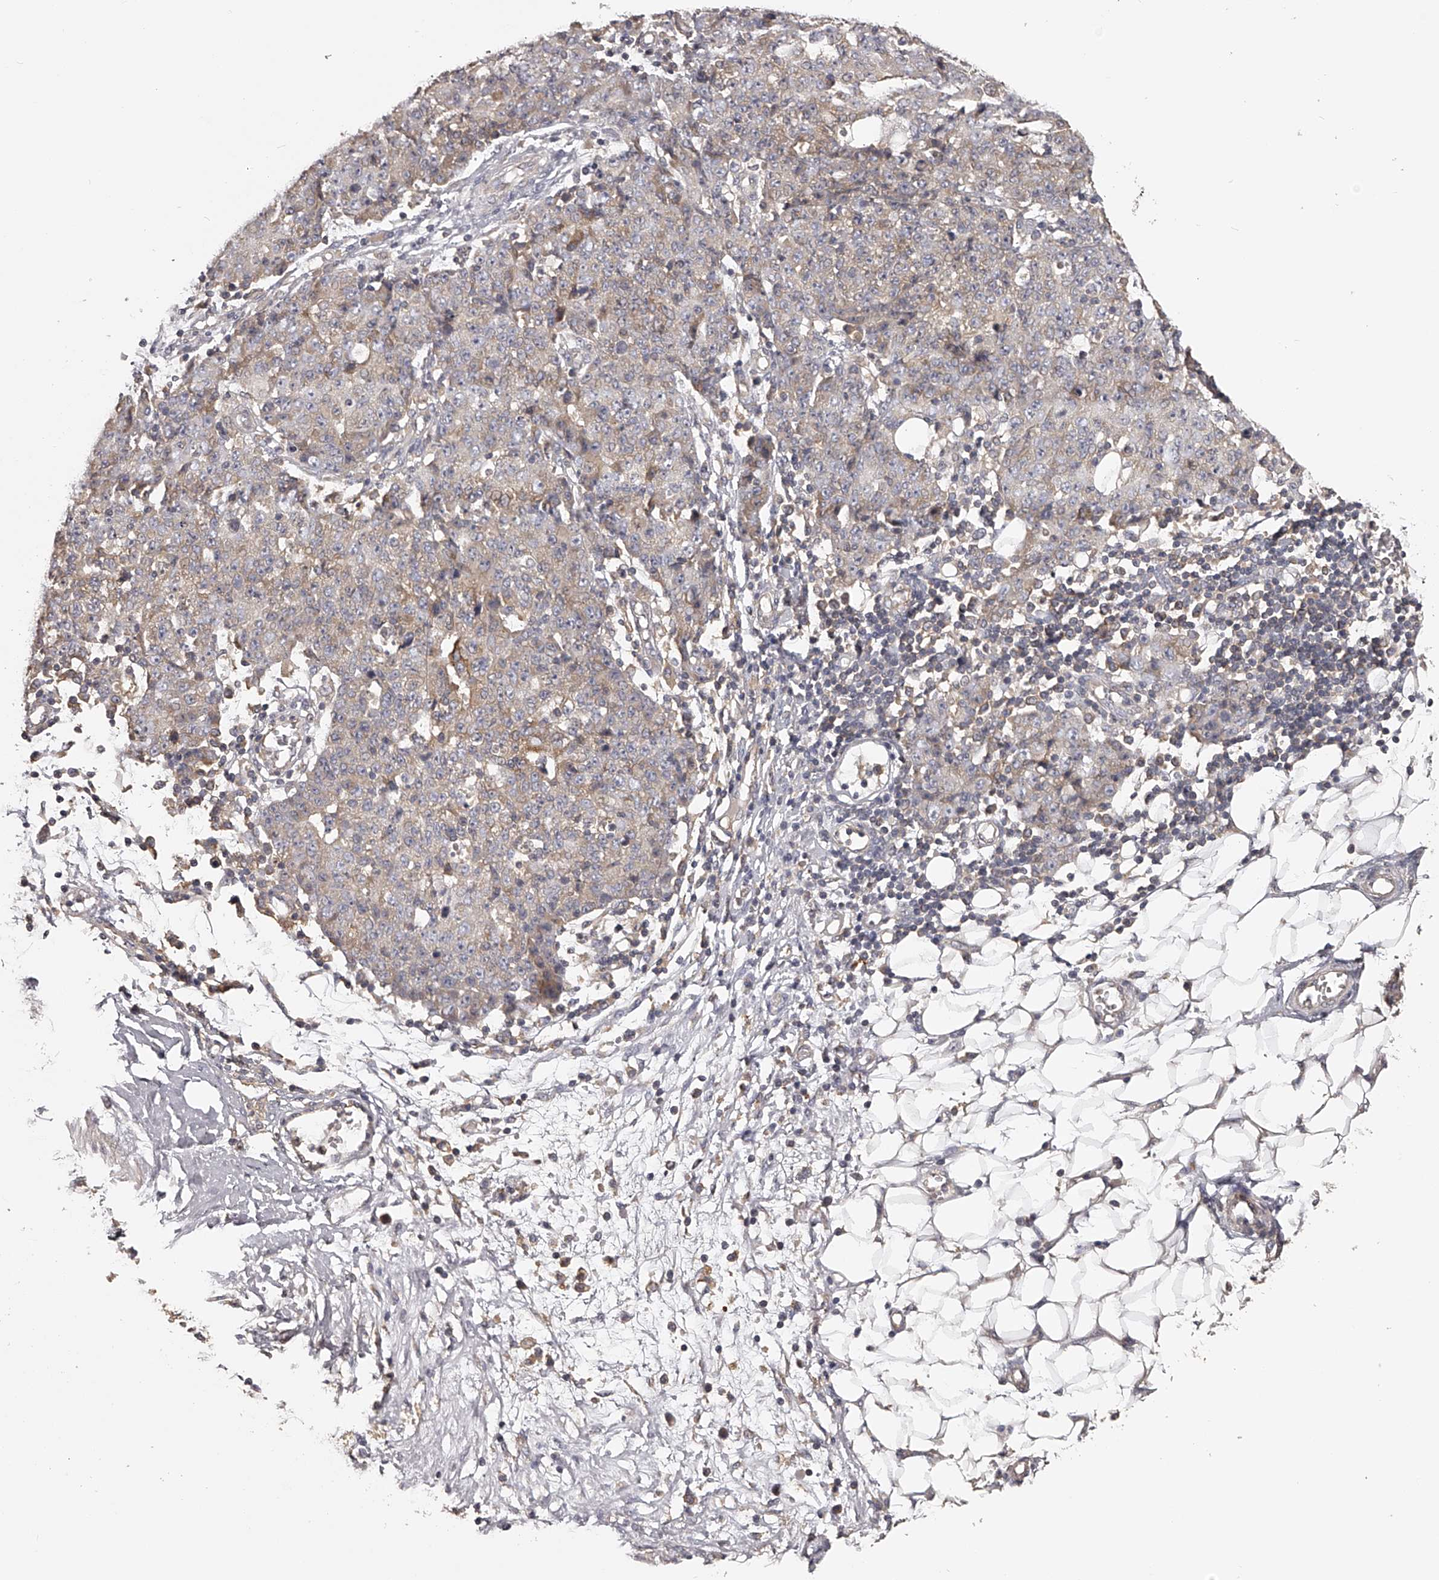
{"staining": {"intensity": "weak", "quantity": "<25%", "location": "cytoplasmic/membranous"}, "tissue": "ovarian cancer", "cell_type": "Tumor cells", "image_type": "cancer", "snomed": [{"axis": "morphology", "description": "Carcinoma, endometroid"}, {"axis": "topography", "description": "Ovary"}], "caption": "Tumor cells show no significant protein staining in ovarian cancer.", "gene": "TNN", "patient": {"sex": "female", "age": 42}}